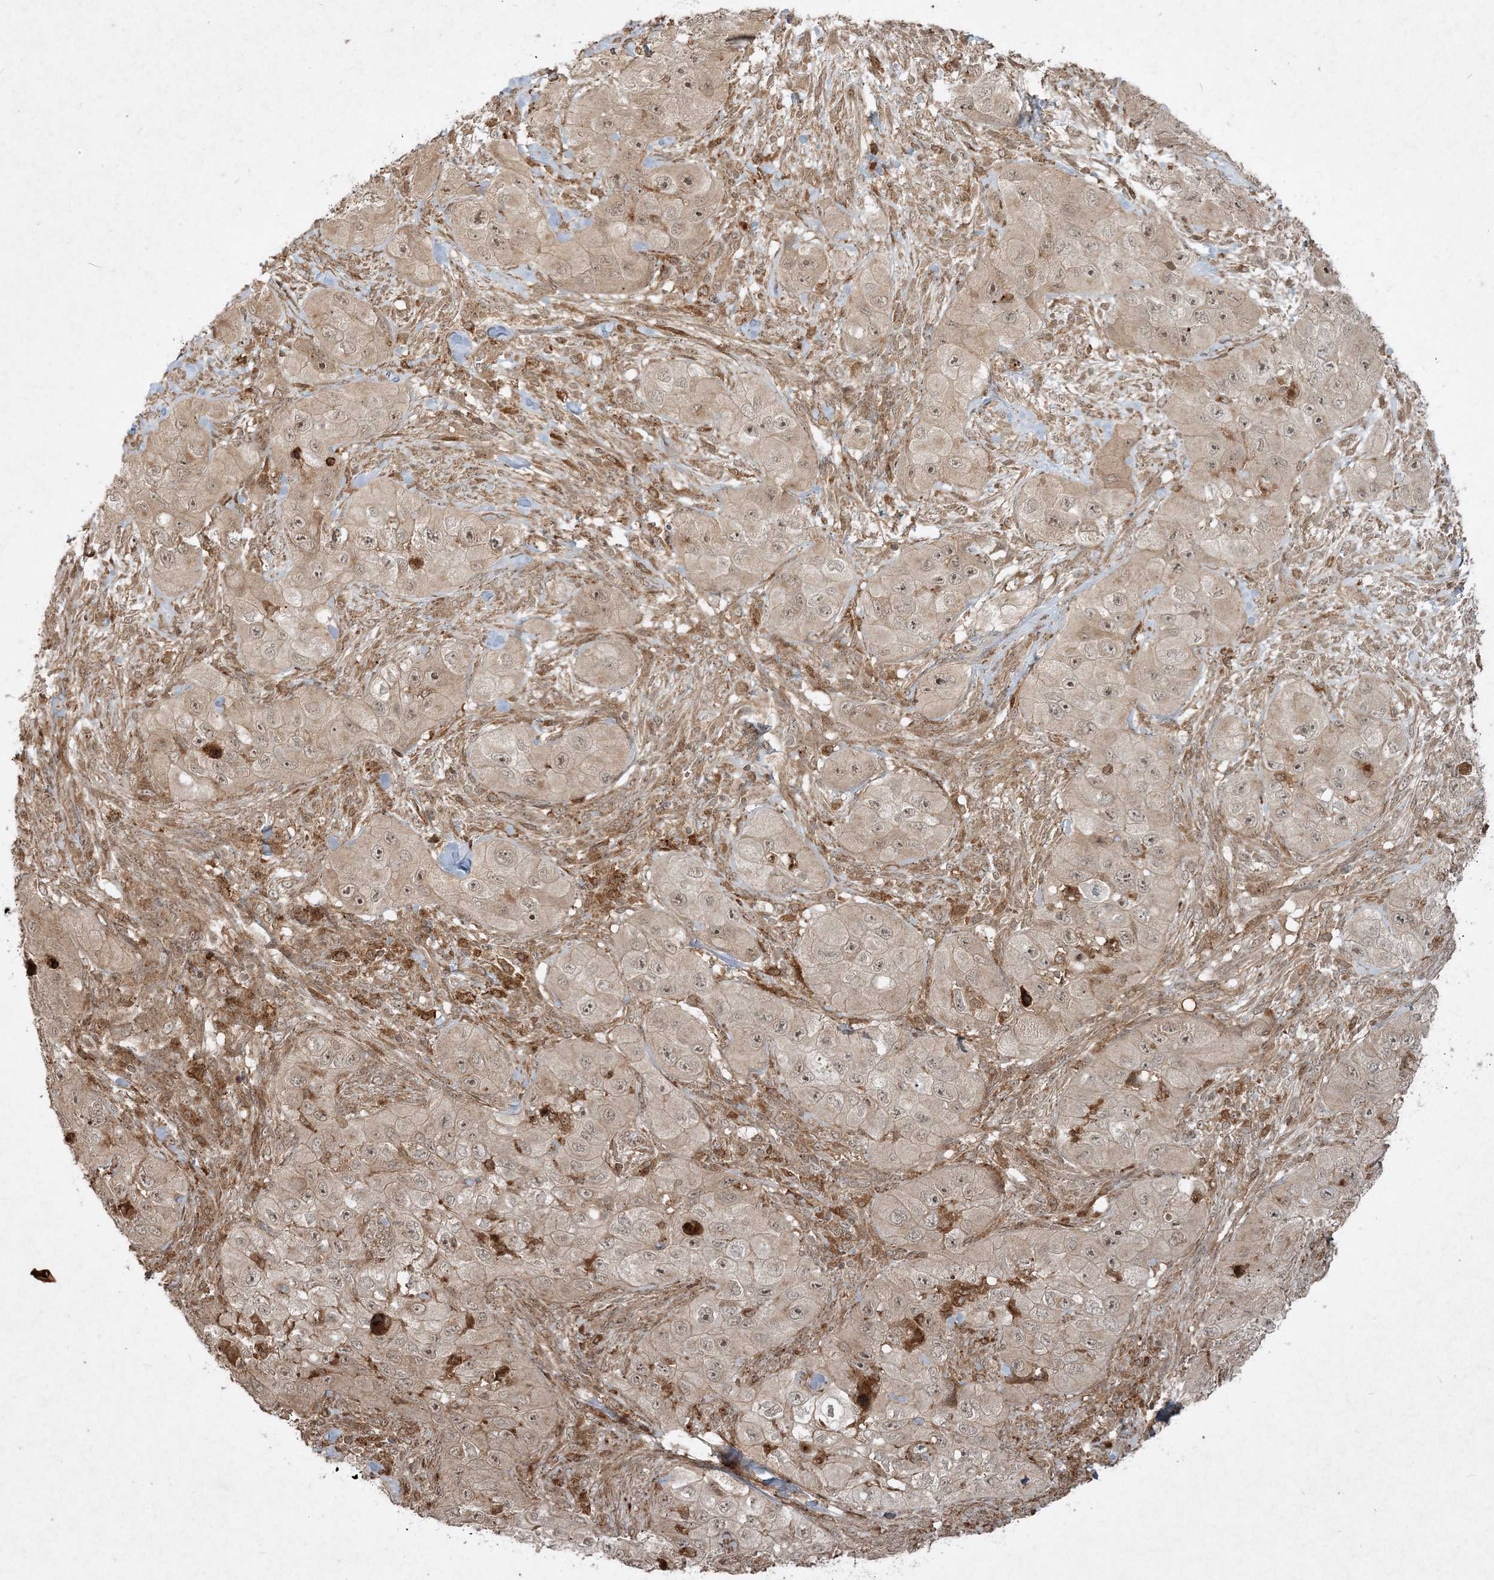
{"staining": {"intensity": "weak", "quantity": "25%-75%", "location": "nuclear"}, "tissue": "skin cancer", "cell_type": "Tumor cells", "image_type": "cancer", "snomed": [{"axis": "morphology", "description": "Squamous cell carcinoma, NOS"}, {"axis": "topography", "description": "Skin"}, {"axis": "topography", "description": "Subcutis"}], "caption": "IHC photomicrograph of neoplastic tissue: human skin cancer stained using IHC demonstrates low levels of weak protein expression localized specifically in the nuclear of tumor cells, appearing as a nuclear brown color.", "gene": "NARS1", "patient": {"sex": "male", "age": 73}}